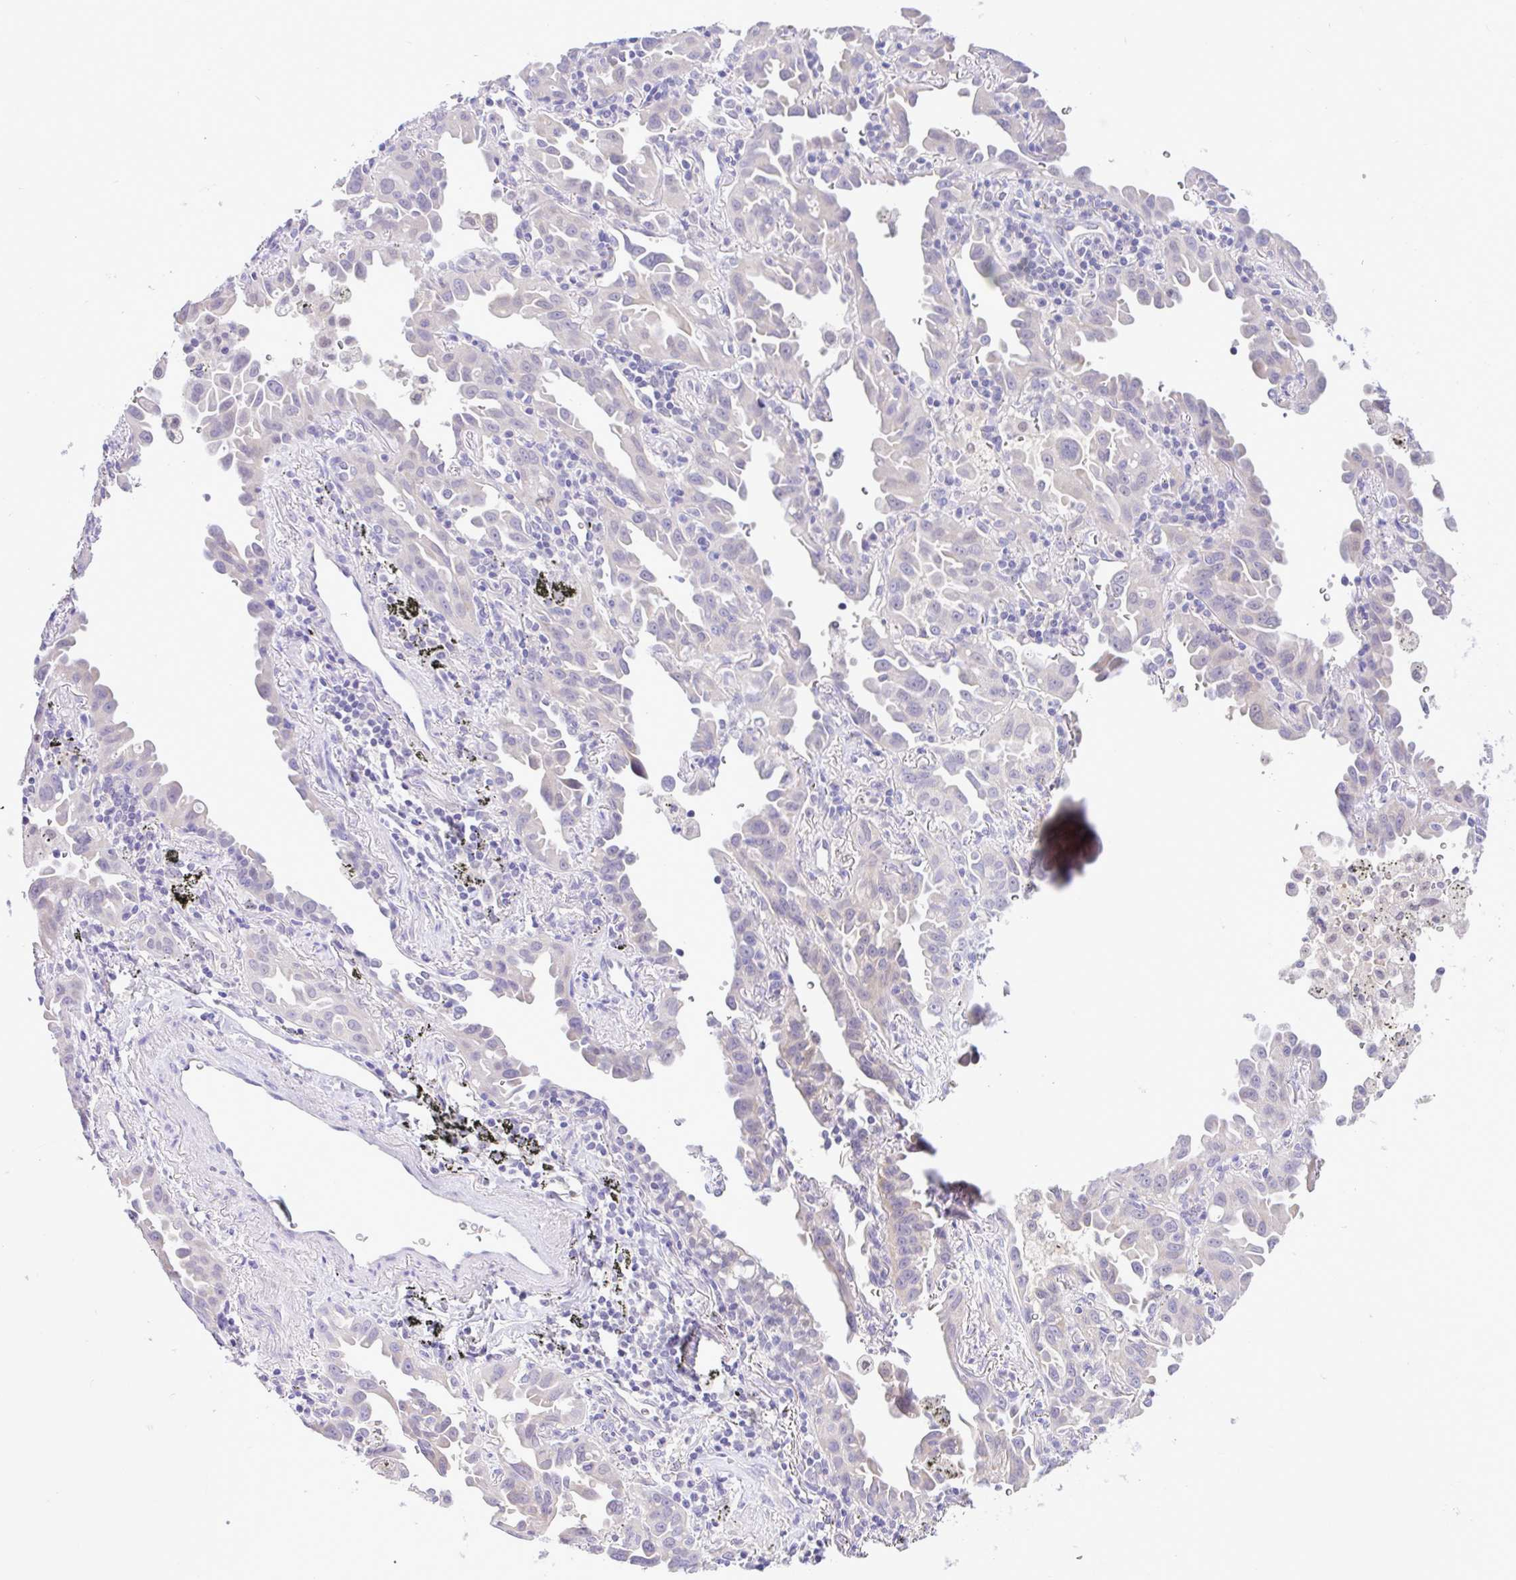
{"staining": {"intensity": "negative", "quantity": "none", "location": "none"}, "tissue": "lung cancer", "cell_type": "Tumor cells", "image_type": "cancer", "snomed": [{"axis": "morphology", "description": "Adenocarcinoma, NOS"}, {"axis": "topography", "description": "Lung"}], "caption": "Immunohistochemistry micrograph of lung cancer stained for a protein (brown), which displays no staining in tumor cells. The staining is performed using DAB (3,3'-diaminobenzidine) brown chromogen with nuclei counter-stained in using hematoxylin.", "gene": "ANO4", "patient": {"sex": "male", "age": 68}}